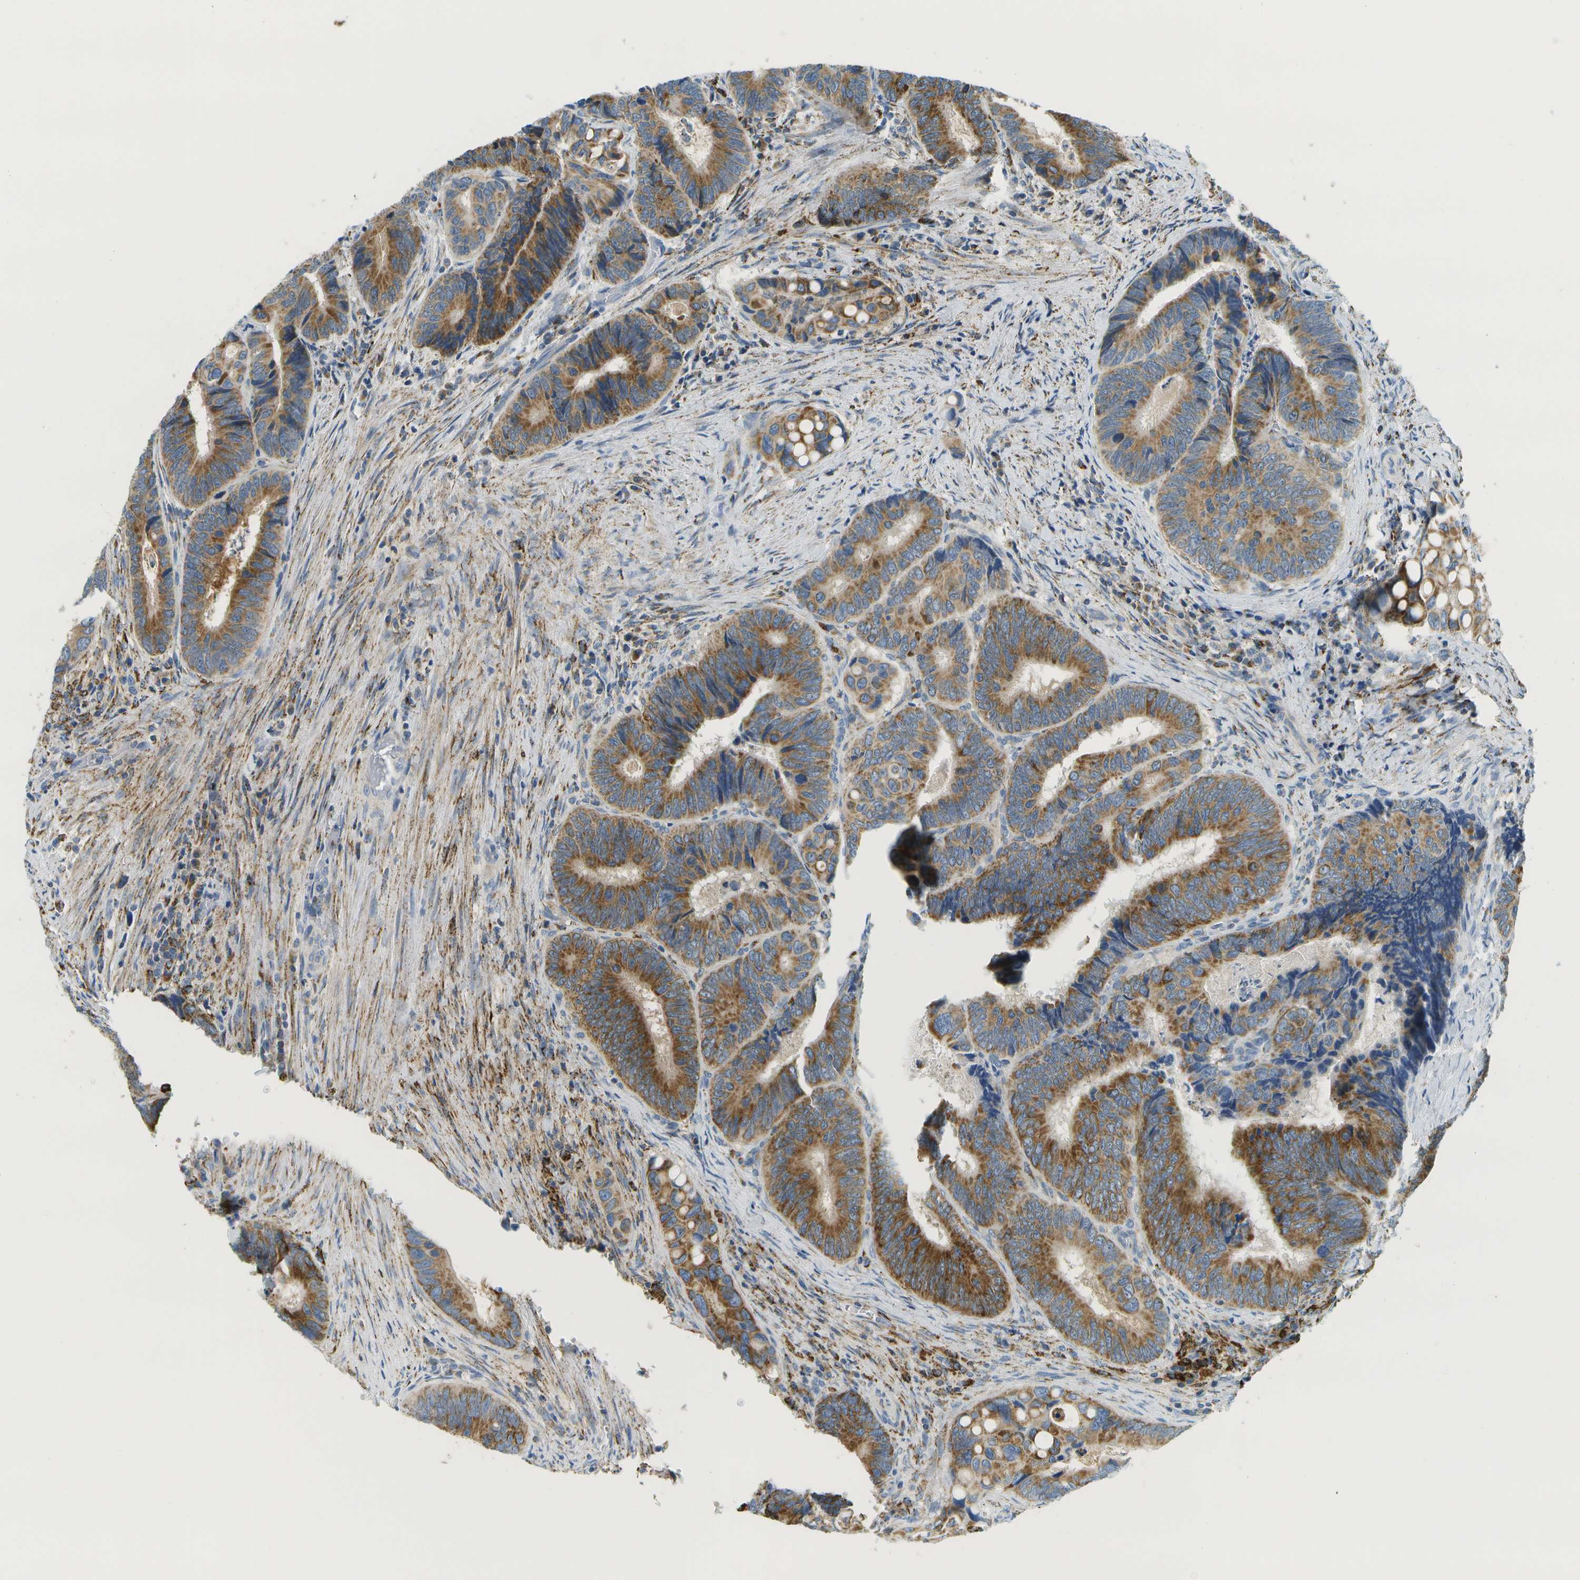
{"staining": {"intensity": "moderate", "quantity": ">75%", "location": "cytoplasmic/membranous"}, "tissue": "colorectal cancer", "cell_type": "Tumor cells", "image_type": "cancer", "snomed": [{"axis": "morphology", "description": "Inflammation, NOS"}, {"axis": "morphology", "description": "Adenocarcinoma, NOS"}, {"axis": "topography", "description": "Colon"}], "caption": "About >75% of tumor cells in human colorectal cancer (adenocarcinoma) demonstrate moderate cytoplasmic/membranous protein expression as visualized by brown immunohistochemical staining.", "gene": "HLCS", "patient": {"sex": "male", "age": 72}}